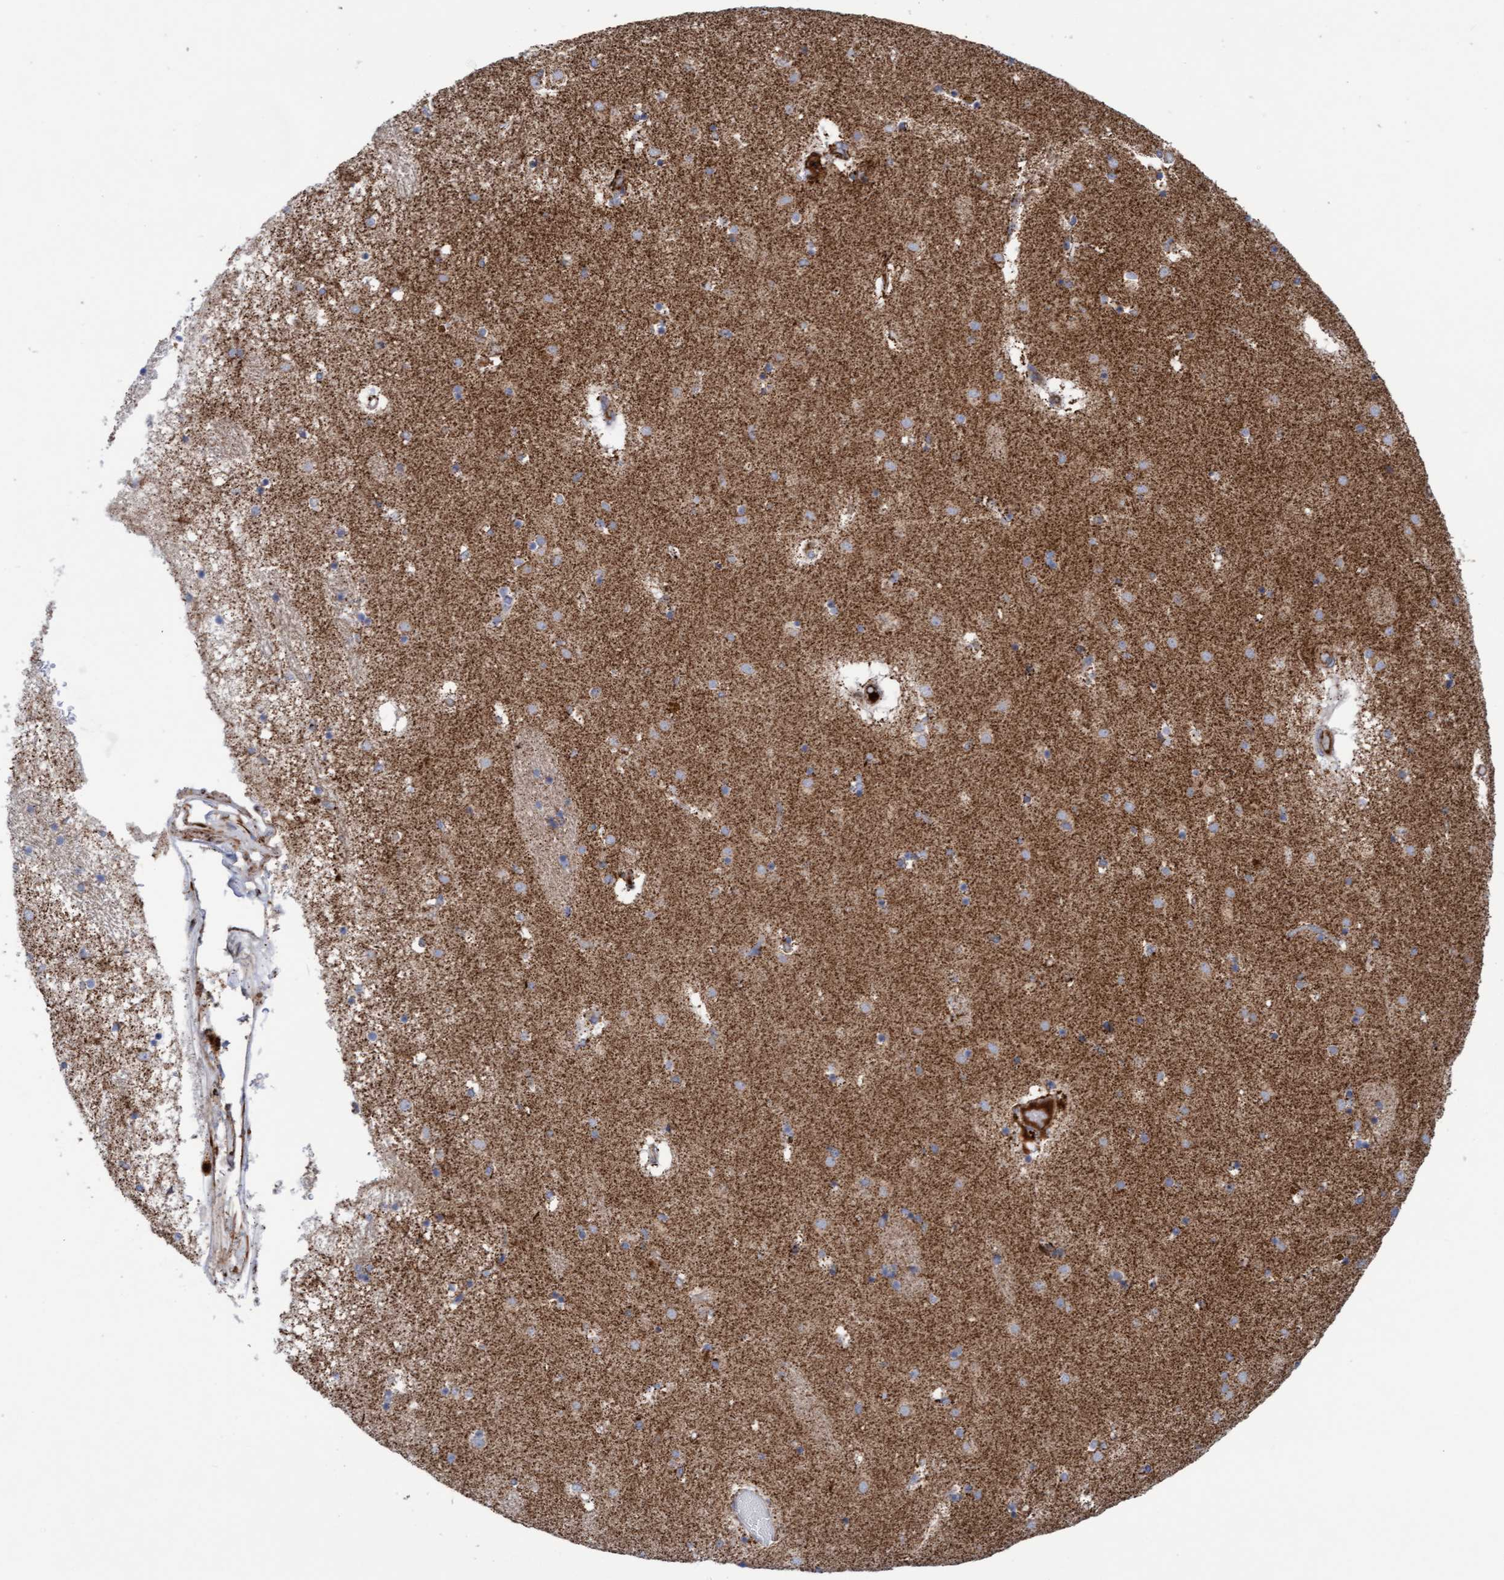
{"staining": {"intensity": "moderate", "quantity": ">75%", "location": "cytoplasmic/membranous"}, "tissue": "caudate", "cell_type": "Glial cells", "image_type": "normal", "snomed": [{"axis": "morphology", "description": "Normal tissue, NOS"}, {"axis": "topography", "description": "Lateral ventricle wall"}], "caption": "Immunohistochemical staining of normal human caudate reveals medium levels of moderate cytoplasmic/membranous positivity in about >75% of glial cells. (DAB IHC, brown staining for protein, blue staining for nuclei).", "gene": "GGTA1", "patient": {"sex": "male", "age": 70}}